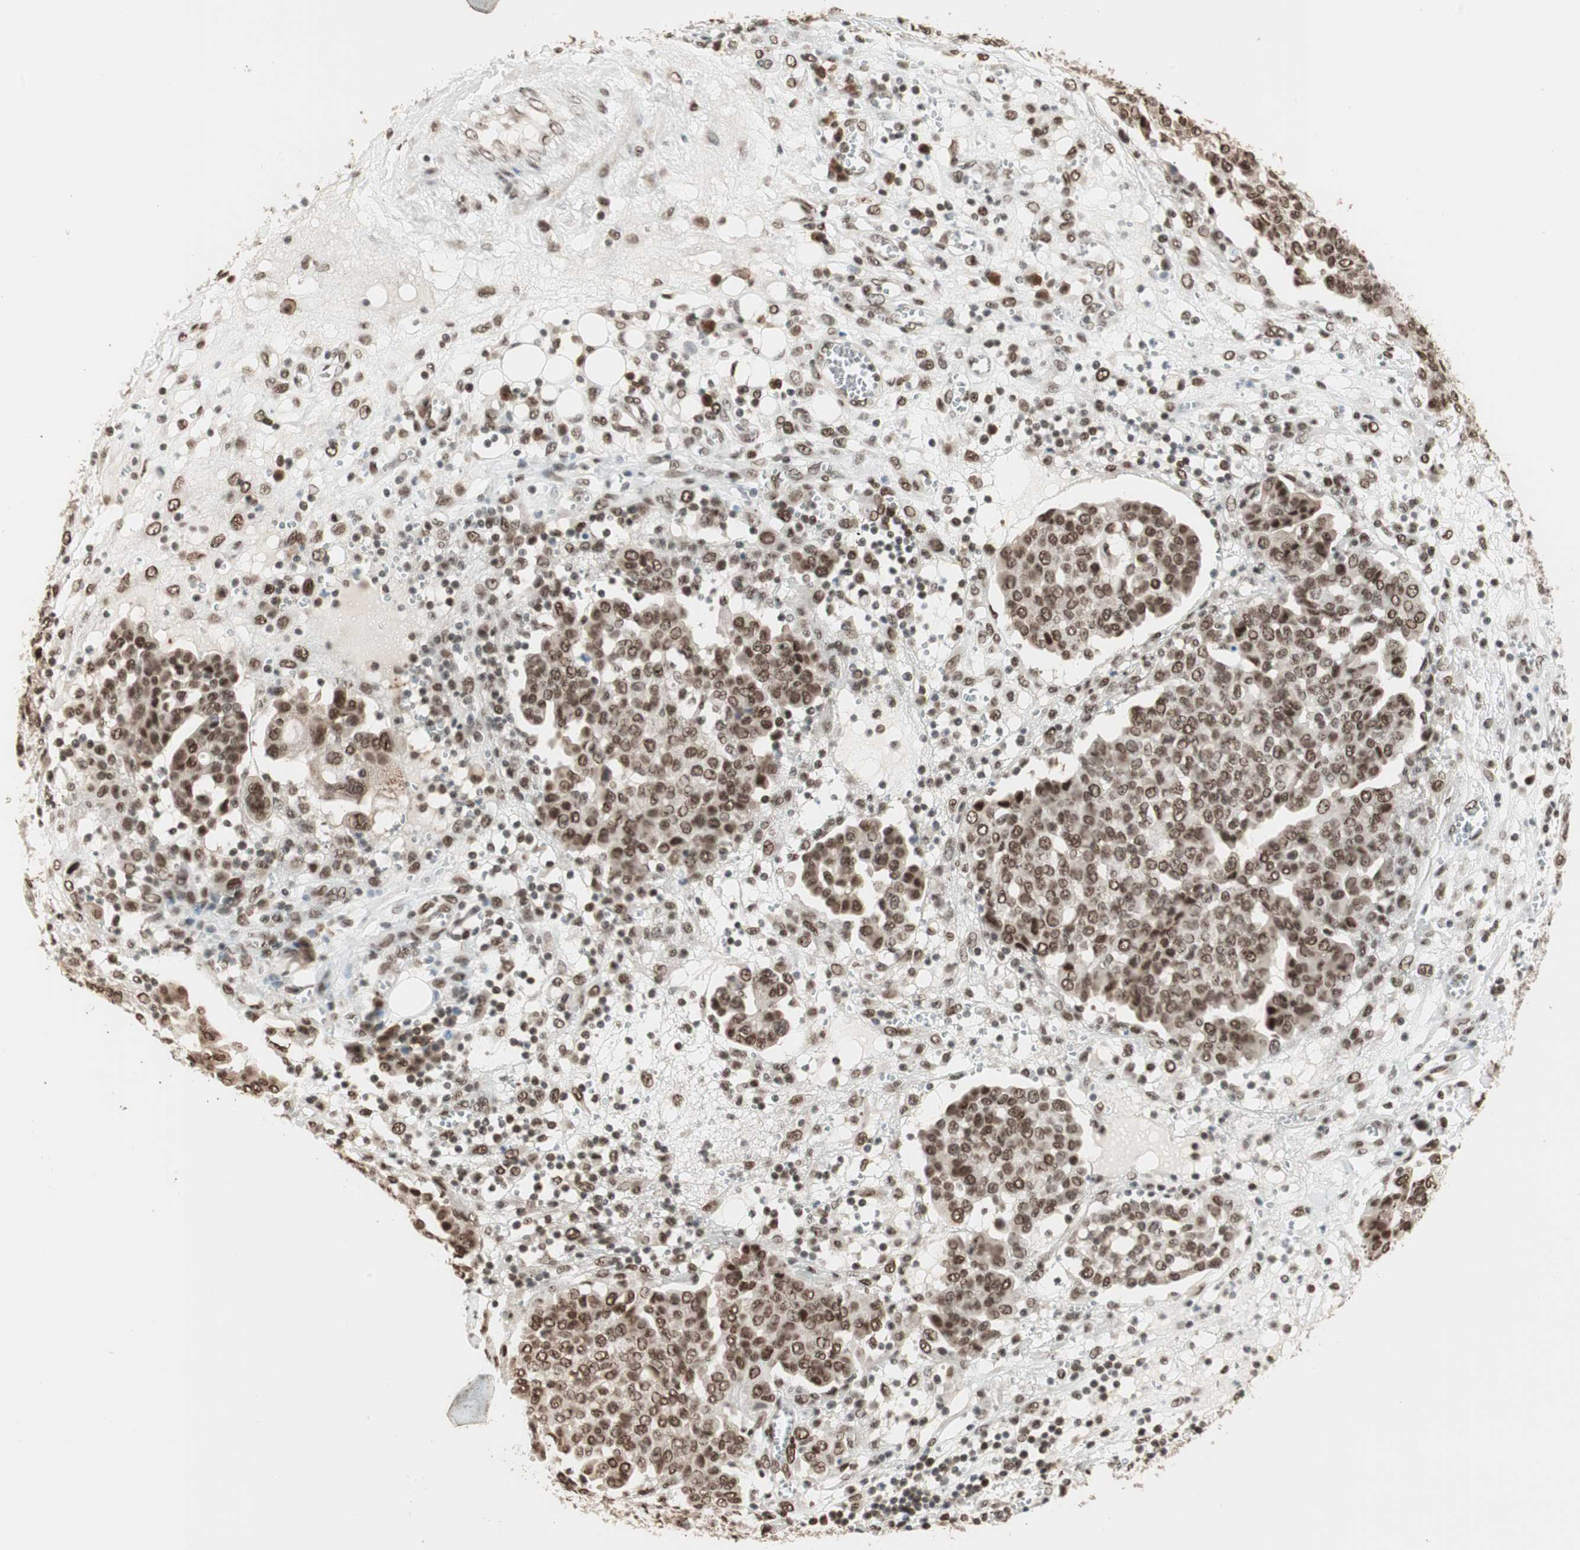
{"staining": {"intensity": "strong", "quantity": ">75%", "location": "nuclear"}, "tissue": "ovarian cancer", "cell_type": "Tumor cells", "image_type": "cancer", "snomed": [{"axis": "morphology", "description": "Cystadenocarcinoma, serous, NOS"}, {"axis": "topography", "description": "Soft tissue"}, {"axis": "topography", "description": "Ovary"}], "caption": "This is an image of immunohistochemistry (IHC) staining of ovarian serous cystadenocarcinoma, which shows strong staining in the nuclear of tumor cells.", "gene": "SMARCE1", "patient": {"sex": "female", "age": 57}}